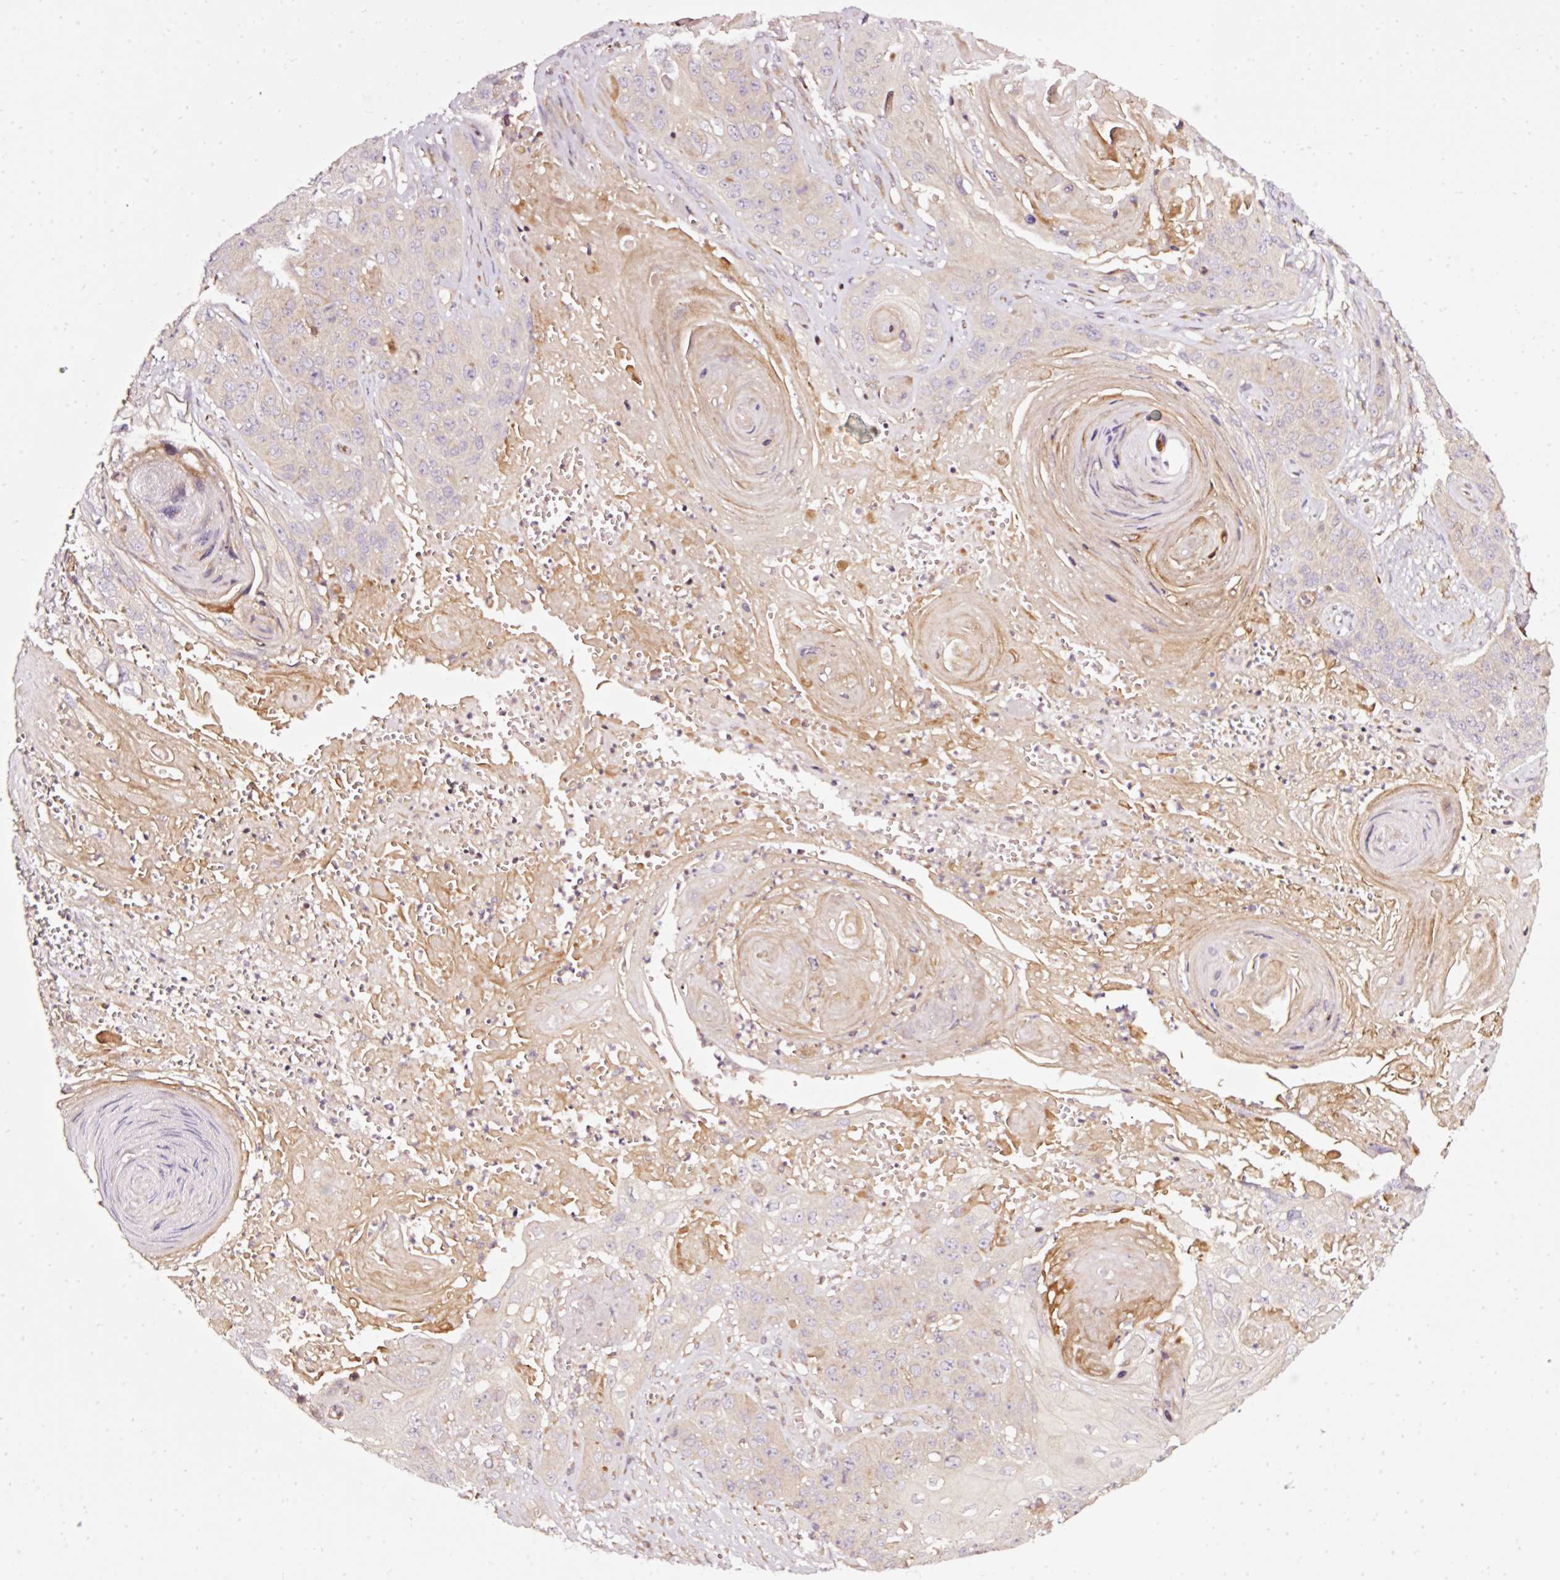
{"staining": {"intensity": "negative", "quantity": "none", "location": "none"}, "tissue": "skin cancer", "cell_type": "Tumor cells", "image_type": "cancer", "snomed": [{"axis": "morphology", "description": "Squamous cell carcinoma, NOS"}, {"axis": "topography", "description": "Skin"}], "caption": "Human skin cancer (squamous cell carcinoma) stained for a protein using IHC shows no staining in tumor cells.", "gene": "NAPA", "patient": {"sex": "male", "age": 55}}